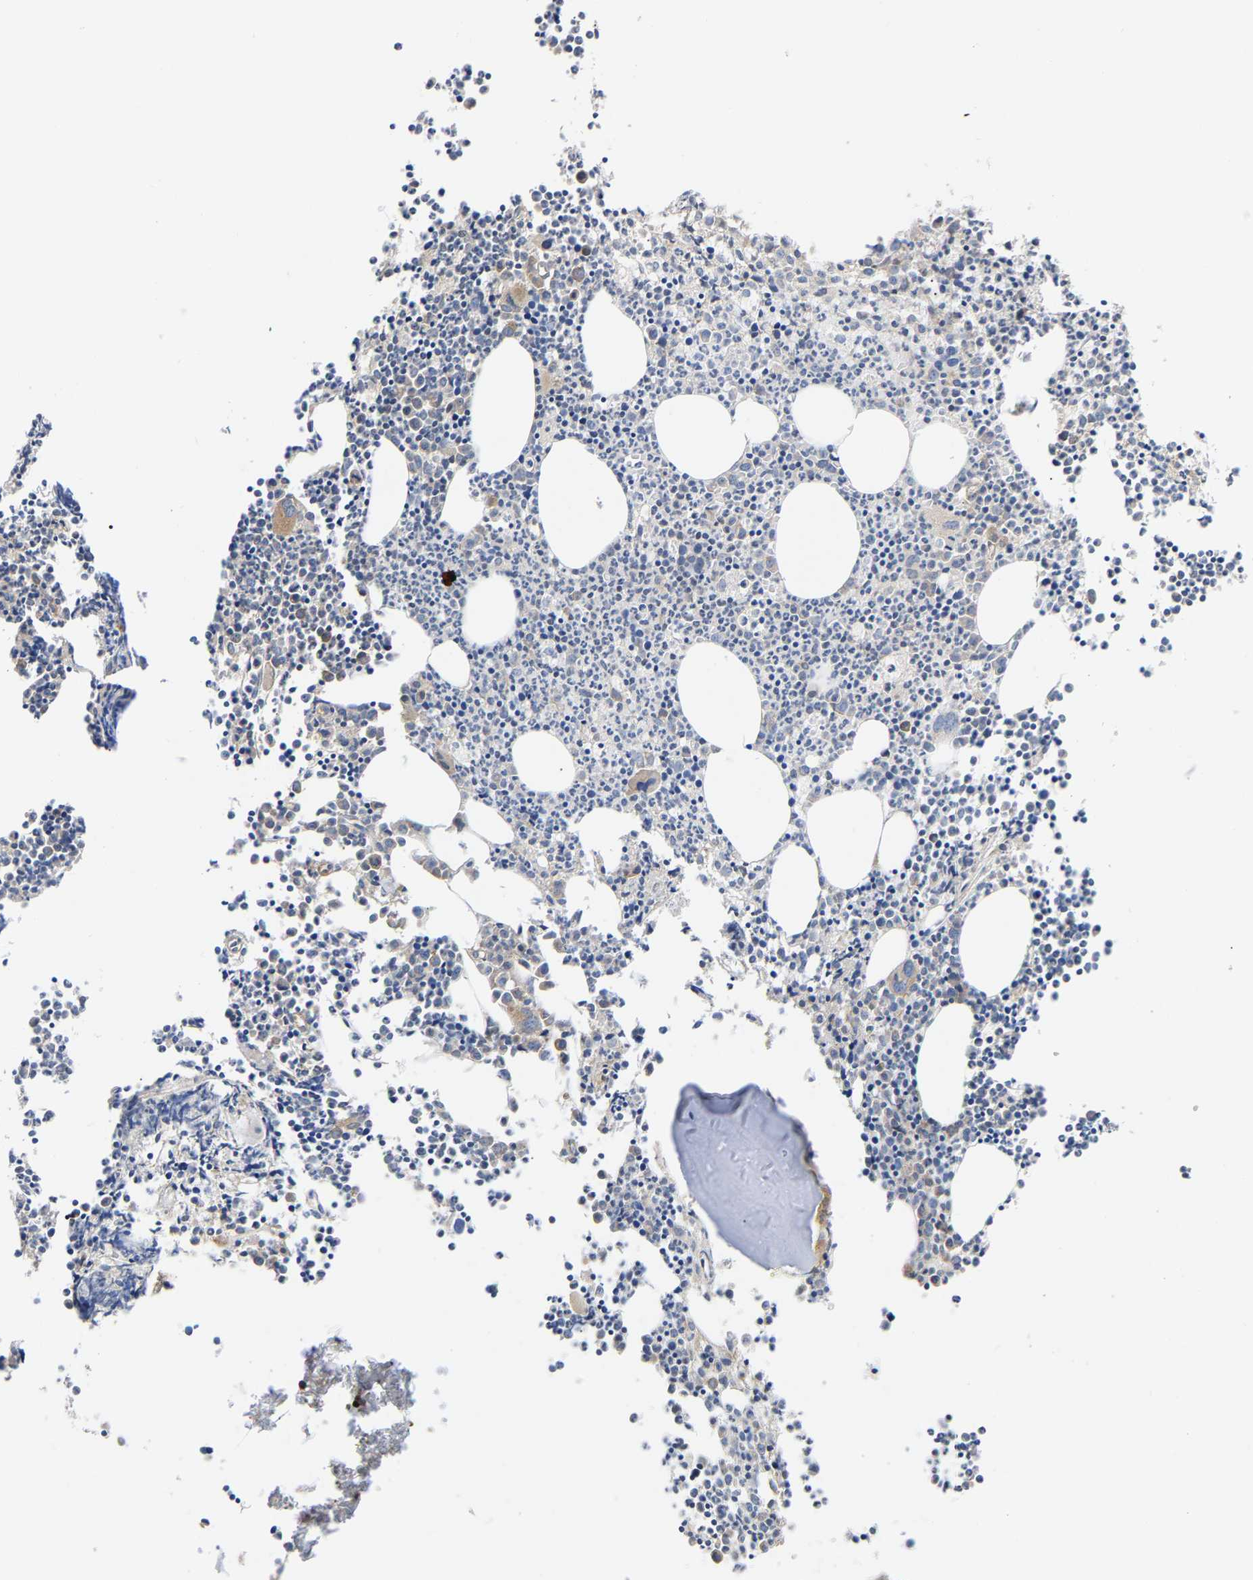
{"staining": {"intensity": "moderate", "quantity": "<25%", "location": "cytoplasmic/membranous"}, "tissue": "bone marrow", "cell_type": "Hematopoietic cells", "image_type": "normal", "snomed": [{"axis": "morphology", "description": "Normal tissue, NOS"}, {"axis": "morphology", "description": "Inflammation, NOS"}, {"axis": "topography", "description": "Bone marrow"}], "caption": "IHC micrograph of normal human bone marrow stained for a protein (brown), which exhibits low levels of moderate cytoplasmic/membranous staining in about <25% of hematopoietic cells.", "gene": "ARAP1", "patient": {"sex": "female", "age": 53}}